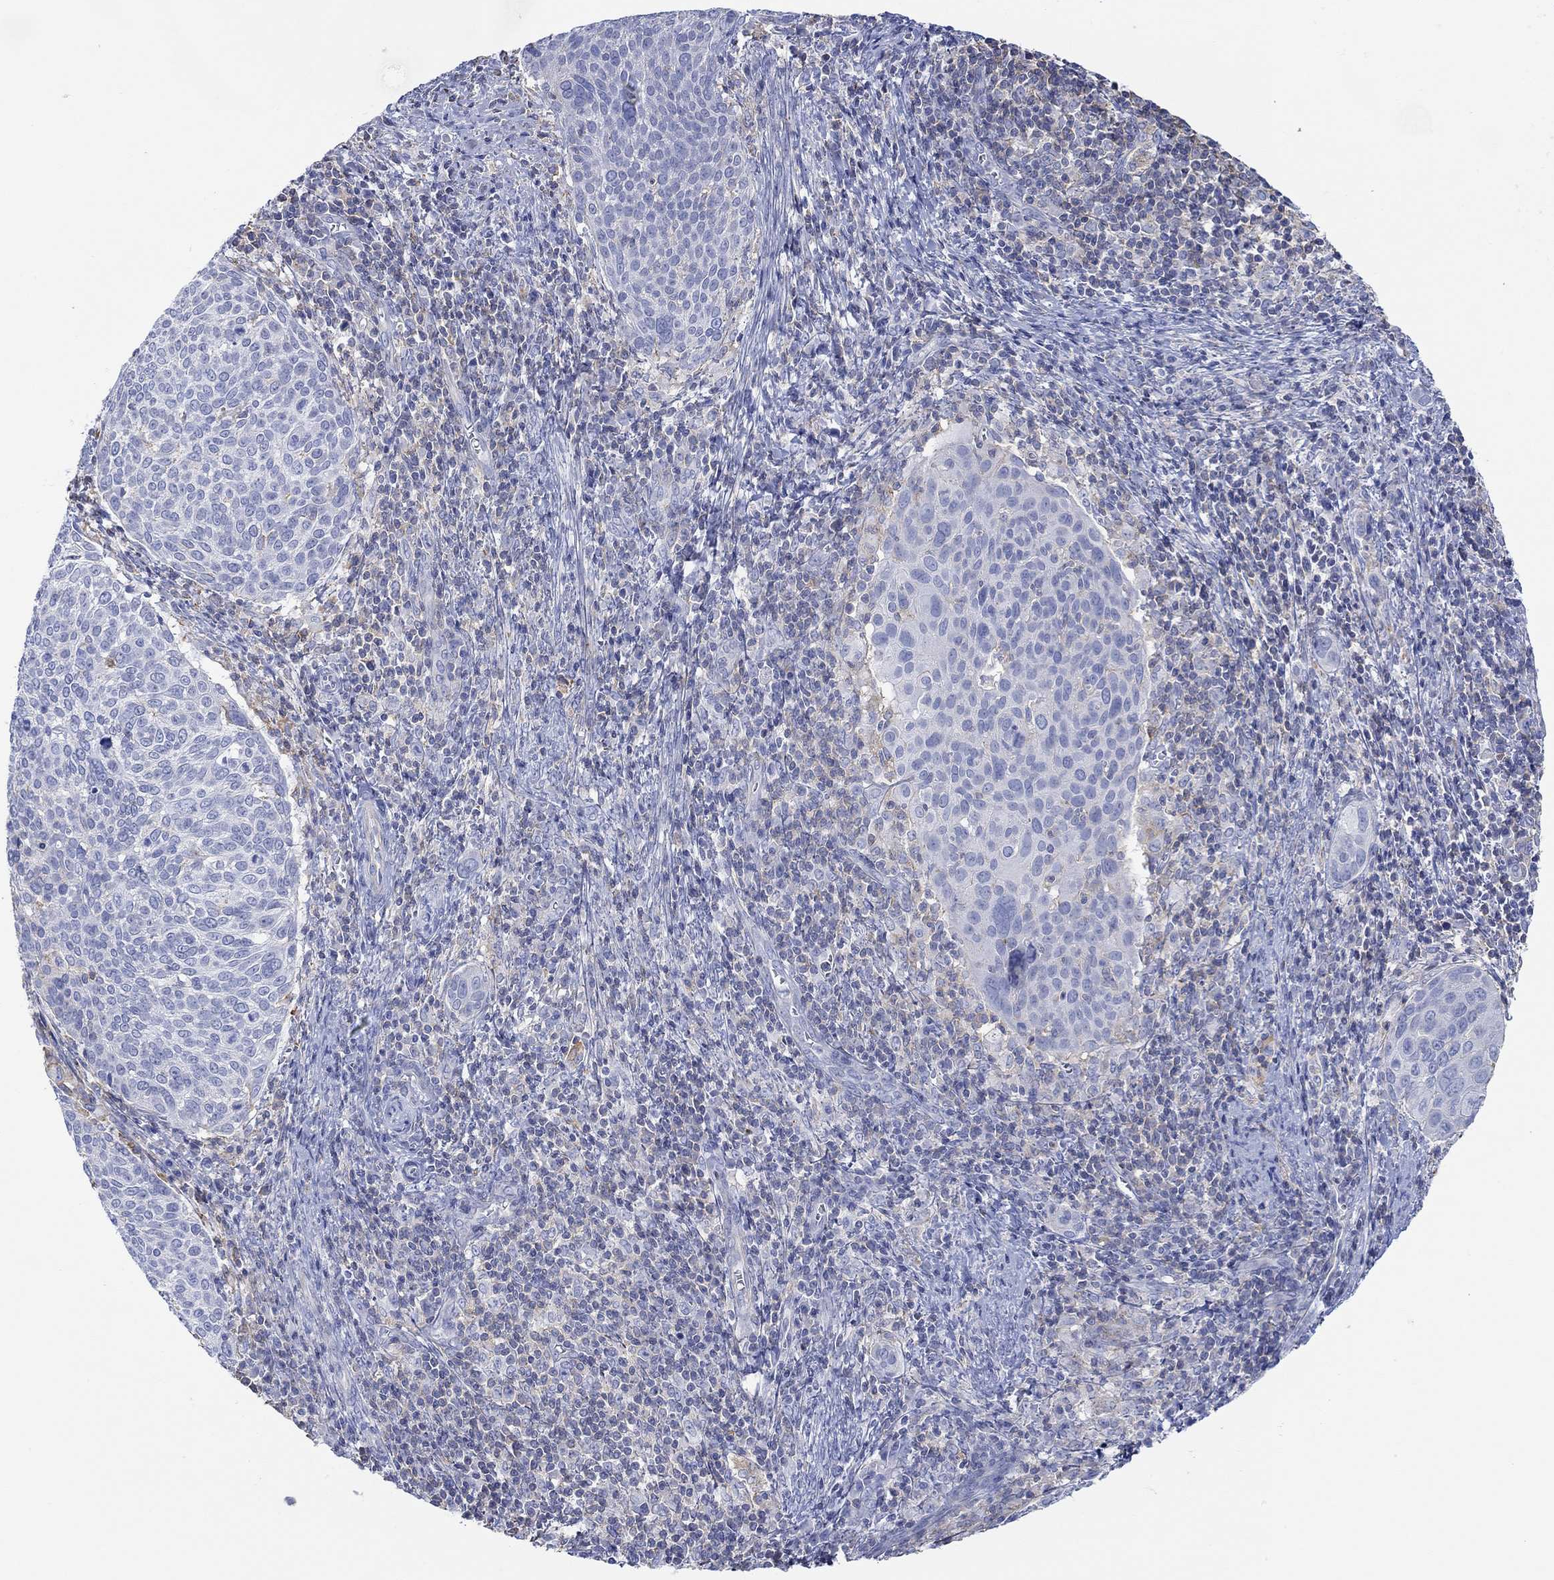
{"staining": {"intensity": "negative", "quantity": "none", "location": "none"}, "tissue": "cervical cancer", "cell_type": "Tumor cells", "image_type": "cancer", "snomed": [{"axis": "morphology", "description": "Squamous cell carcinoma, NOS"}, {"axis": "topography", "description": "Cervix"}], "caption": "Immunohistochemistry (IHC) photomicrograph of cervical cancer (squamous cell carcinoma) stained for a protein (brown), which exhibits no staining in tumor cells.", "gene": "PPIL6", "patient": {"sex": "female", "age": 39}}